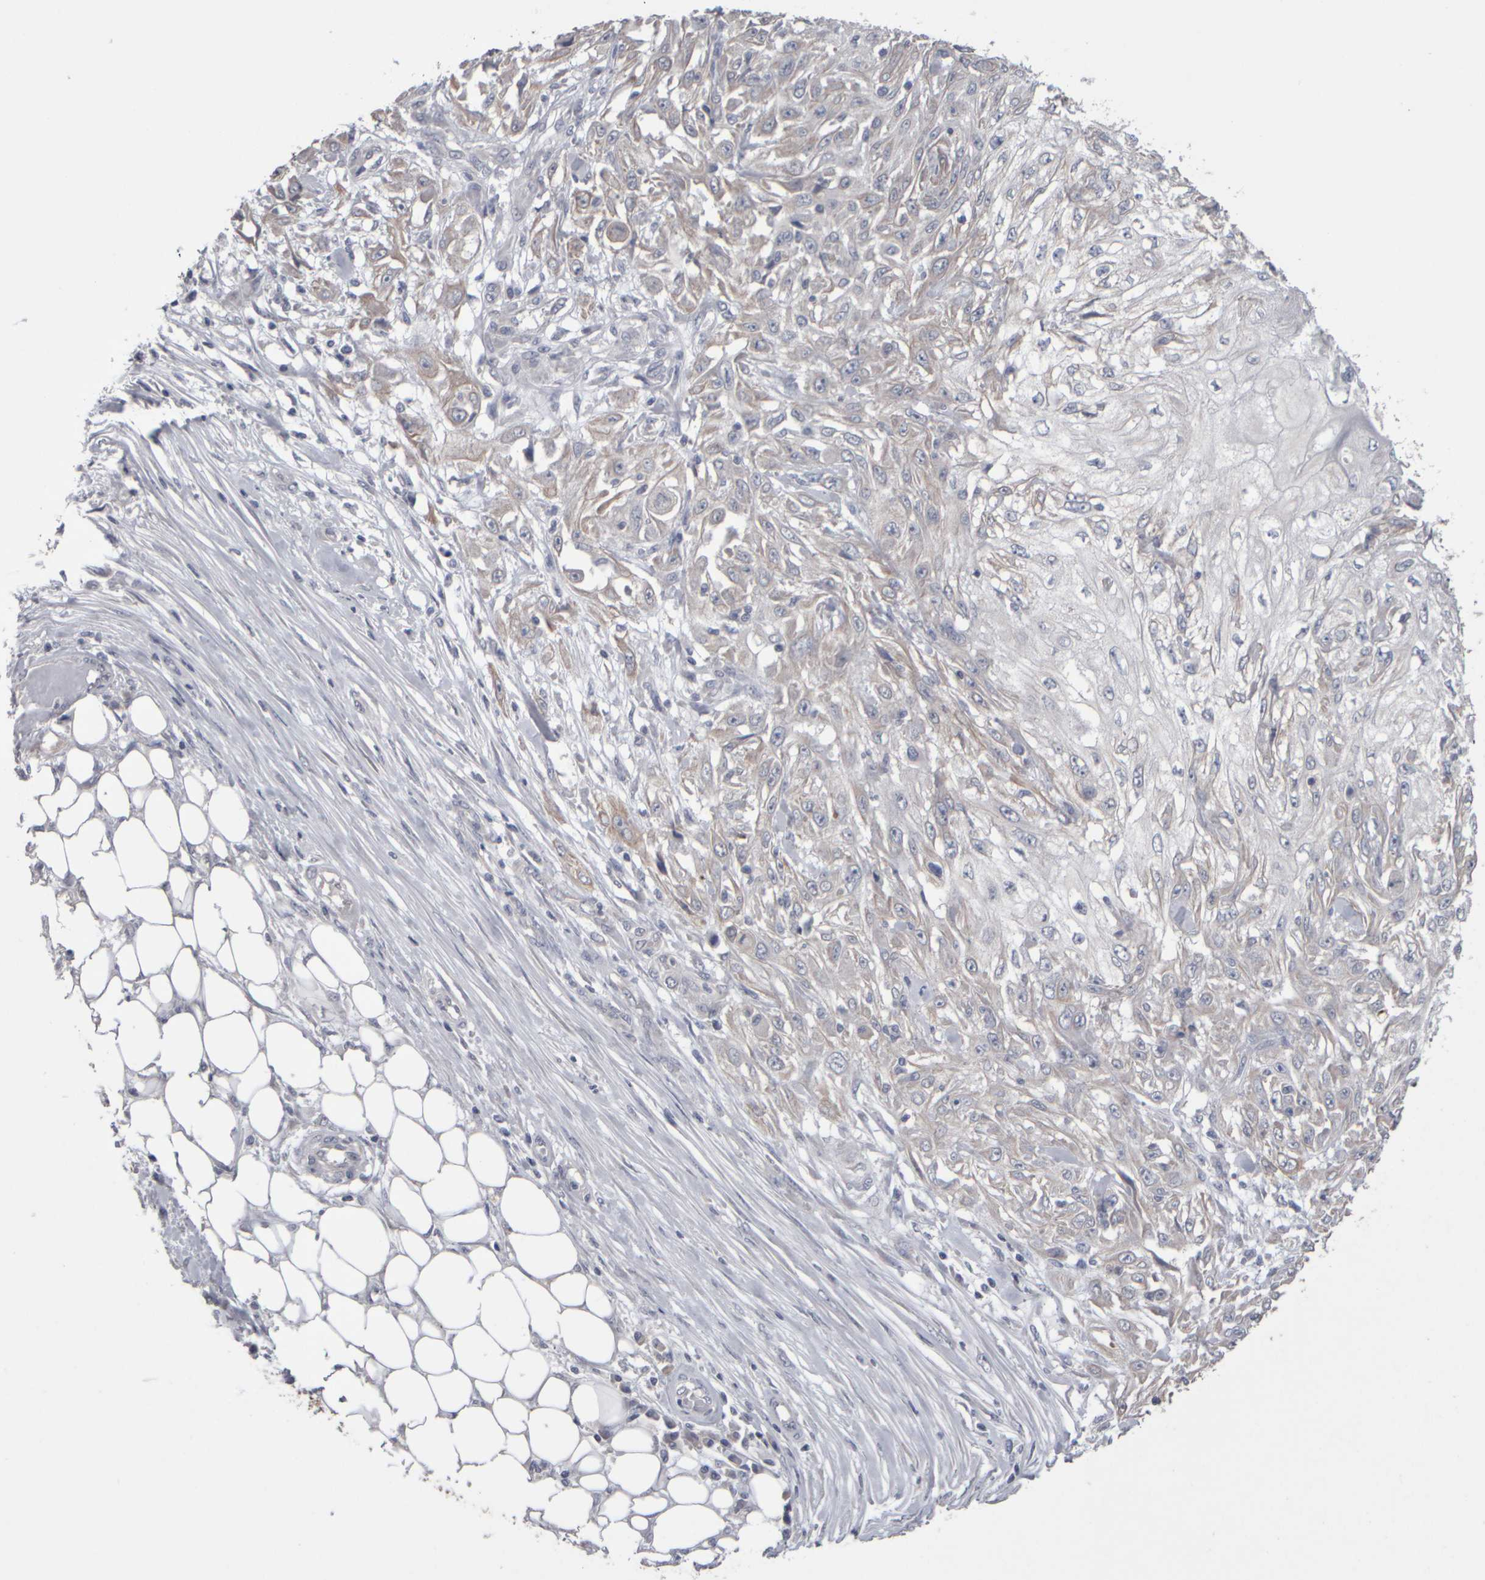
{"staining": {"intensity": "negative", "quantity": "none", "location": "none"}, "tissue": "skin cancer", "cell_type": "Tumor cells", "image_type": "cancer", "snomed": [{"axis": "morphology", "description": "Squamous cell carcinoma, NOS"}, {"axis": "morphology", "description": "Squamous cell carcinoma, metastatic, NOS"}, {"axis": "topography", "description": "Skin"}, {"axis": "topography", "description": "Lymph node"}], "caption": "The immunohistochemistry (IHC) image has no significant positivity in tumor cells of skin cancer (metastatic squamous cell carcinoma) tissue. (Immunohistochemistry (ihc), brightfield microscopy, high magnification).", "gene": "EPHX2", "patient": {"sex": "male", "age": 75}}